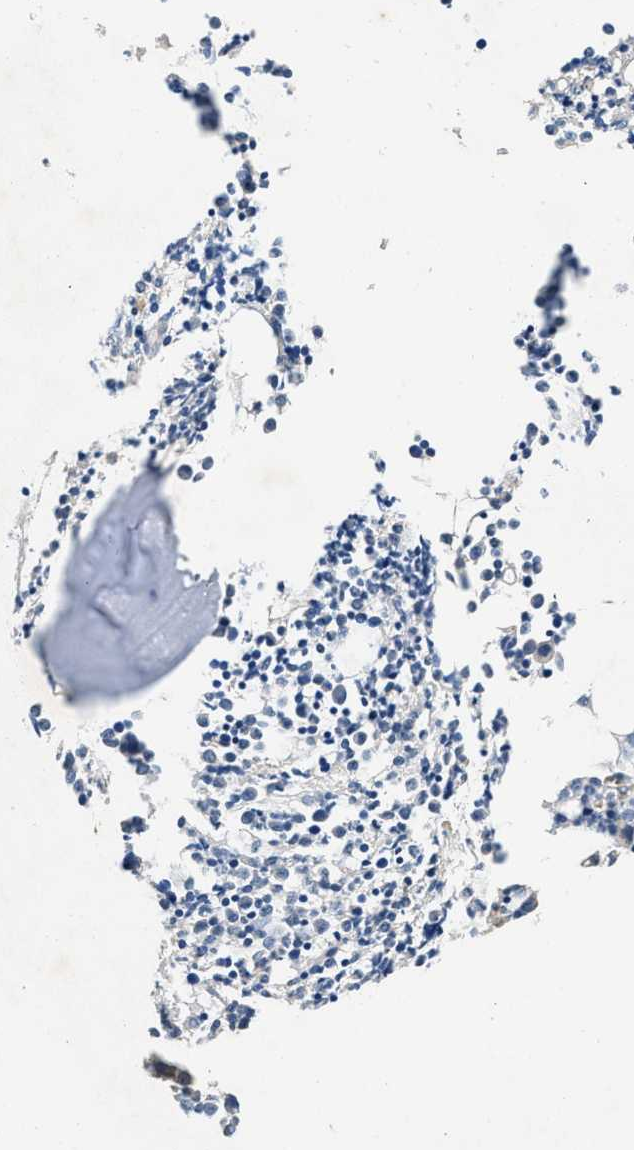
{"staining": {"intensity": "weak", "quantity": "<25%", "location": "cytoplasmic/membranous"}, "tissue": "bone marrow", "cell_type": "Hematopoietic cells", "image_type": "normal", "snomed": [{"axis": "morphology", "description": "Normal tissue, NOS"}, {"axis": "morphology", "description": "Inflammation, NOS"}, {"axis": "topography", "description": "Bone marrow"}], "caption": "The IHC histopathology image has no significant positivity in hematopoietic cells of bone marrow. (Immunohistochemistry, brightfield microscopy, high magnification).", "gene": "PPP3CA", "patient": {"sex": "female", "age": 53}}